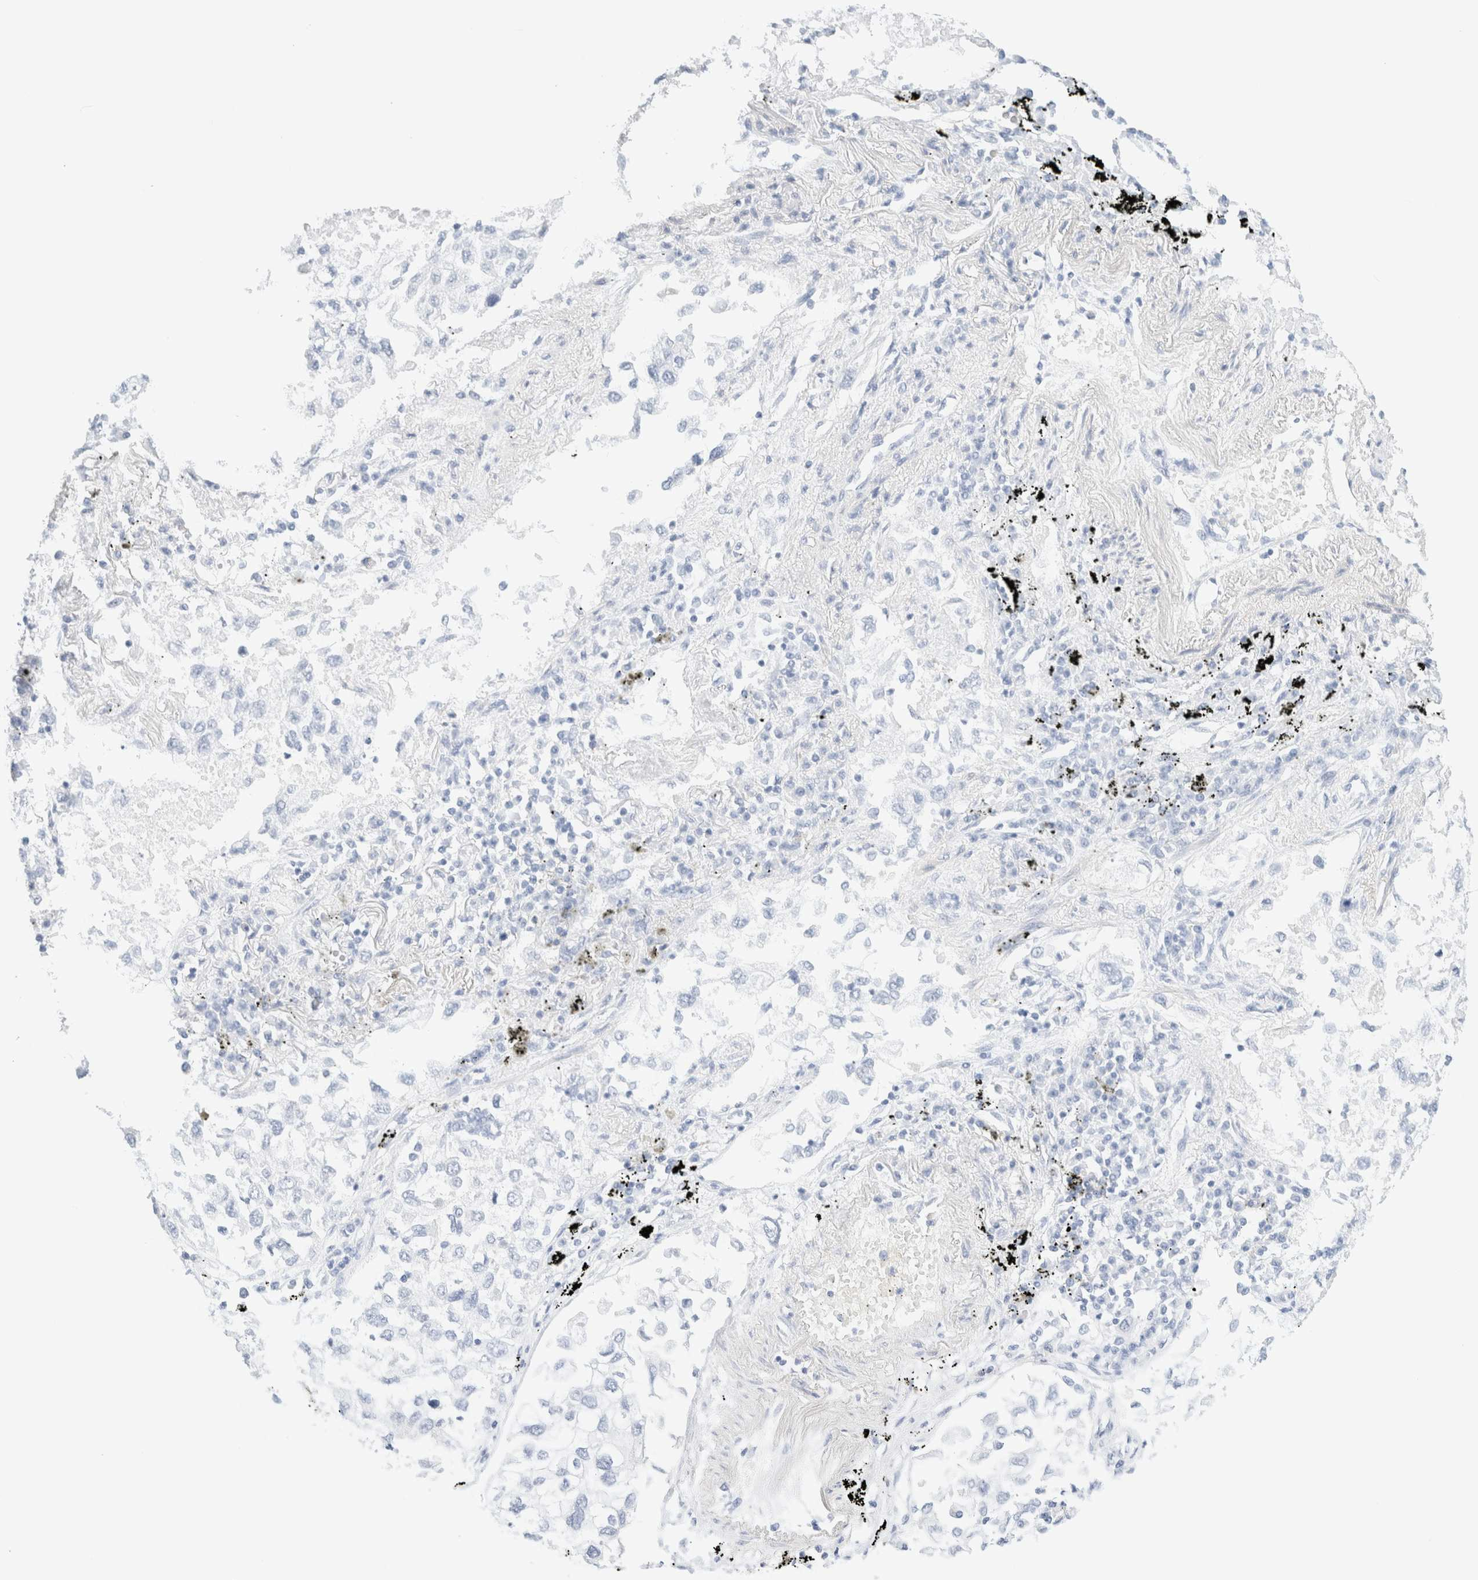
{"staining": {"intensity": "negative", "quantity": "none", "location": "none"}, "tissue": "lung cancer", "cell_type": "Tumor cells", "image_type": "cancer", "snomed": [{"axis": "morphology", "description": "Inflammation, NOS"}, {"axis": "morphology", "description": "Adenocarcinoma, NOS"}, {"axis": "topography", "description": "Lung"}], "caption": "An IHC photomicrograph of adenocarcinoma (lung) is shown. There is no staining in tumor cells of adenocarcinoma (lung).", "gene": "DPYS", "patient": {"sex": "male", "age": 63}}